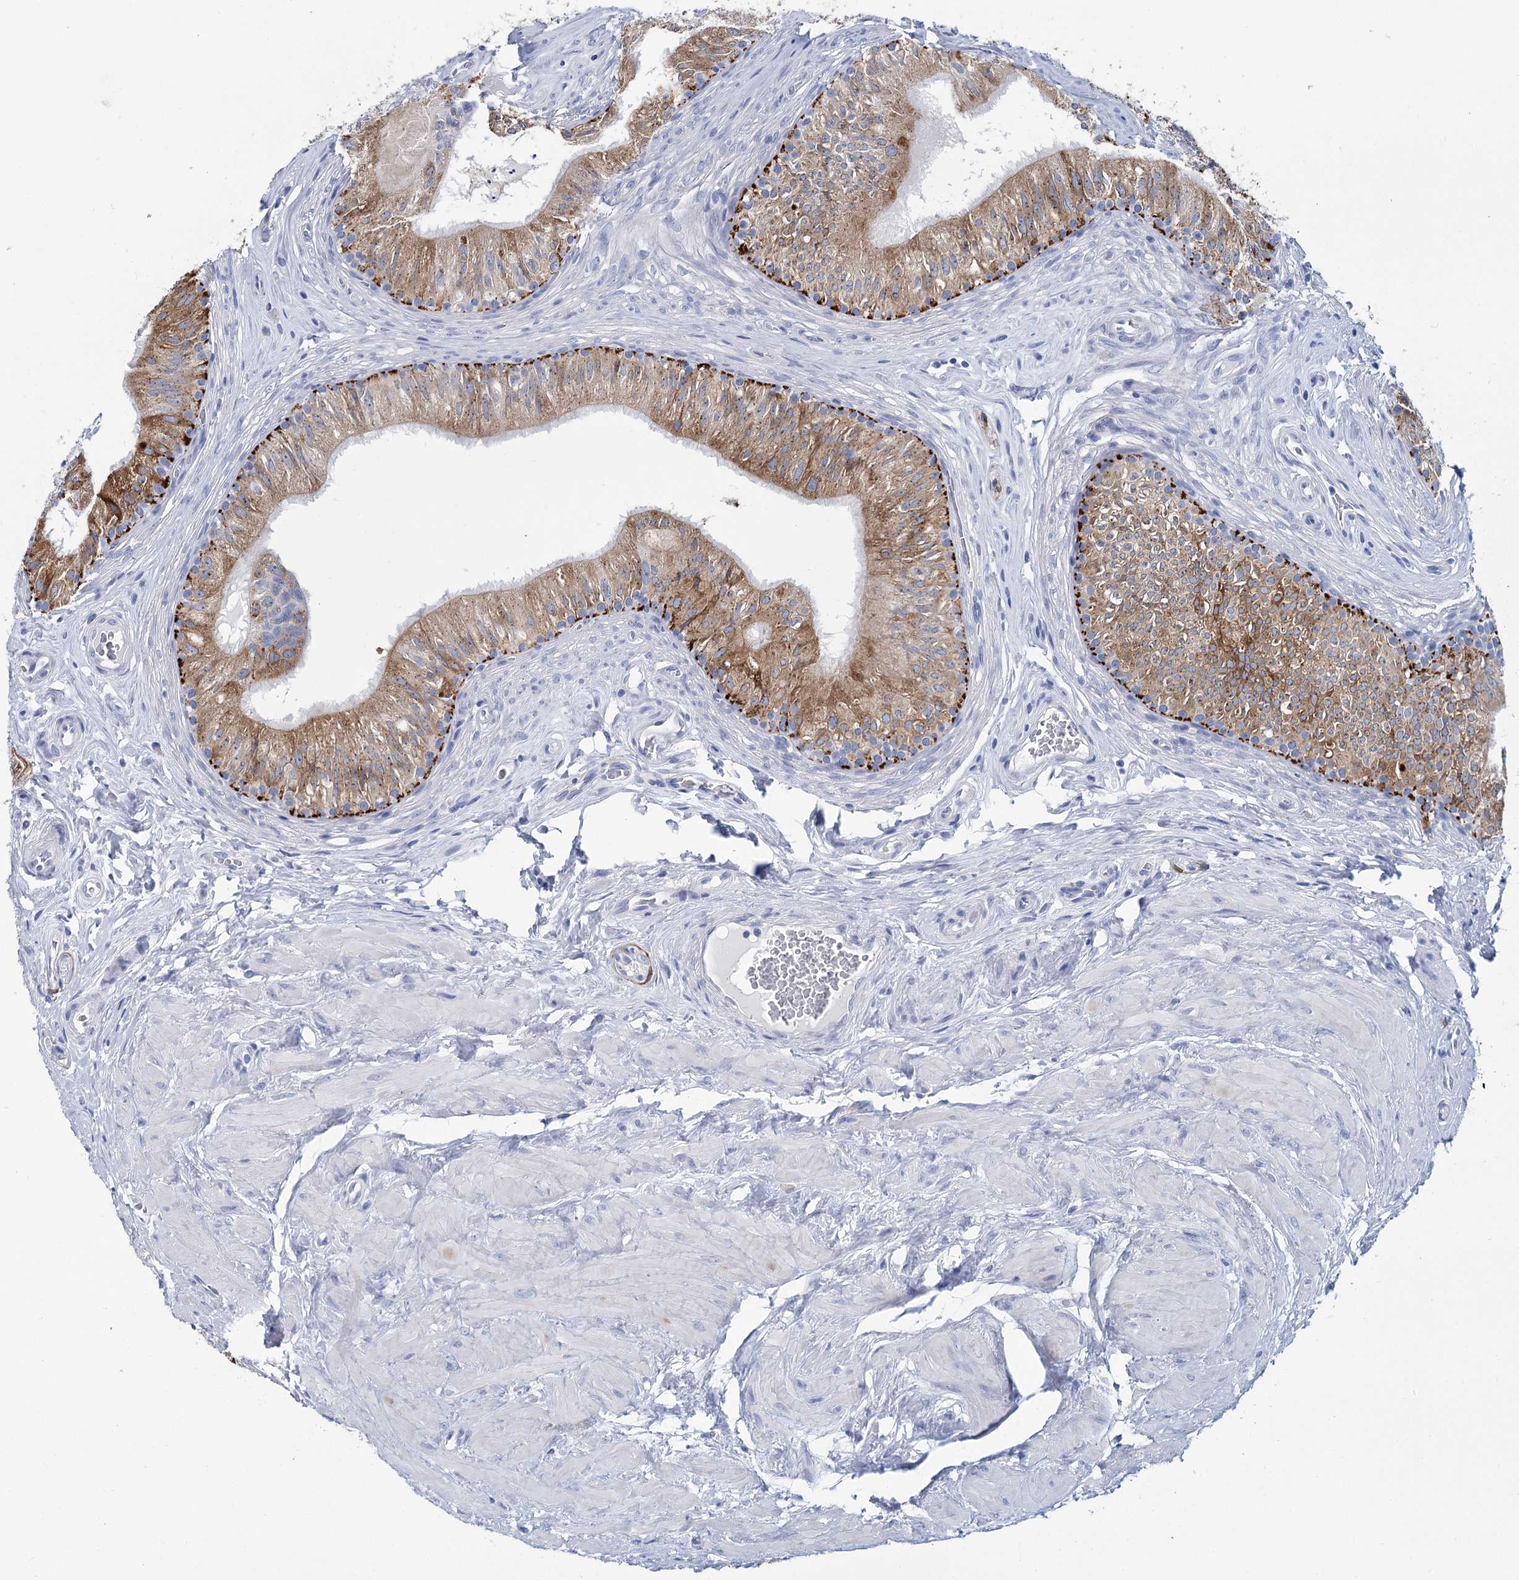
{"staining": {"intensity": "strong", "quantity": ">75%", "location": "cytoplasmic/membranous"}, "tissue": "epididymis", "cell_type": "Glandular cells", "image_type": "normal", "snomed": [{"axis": "morphology", "description": "Normal tissue, NOS"}, {"axis": "topography", "description": "Epididymis"}], "caption": "Immunohistochemical staining of benign human epididymis shows high levels of strong cytoplasmic/membranous staining in about >75% of glandular cells. The staining was performed using DAB (3,3'-diaminobenzidine), with brown indicating positive protein expression. Nuclei are stained blue with hematoxylin.", "gene": "METTL7B", "patient": {"sex": "male", "age": 46}}